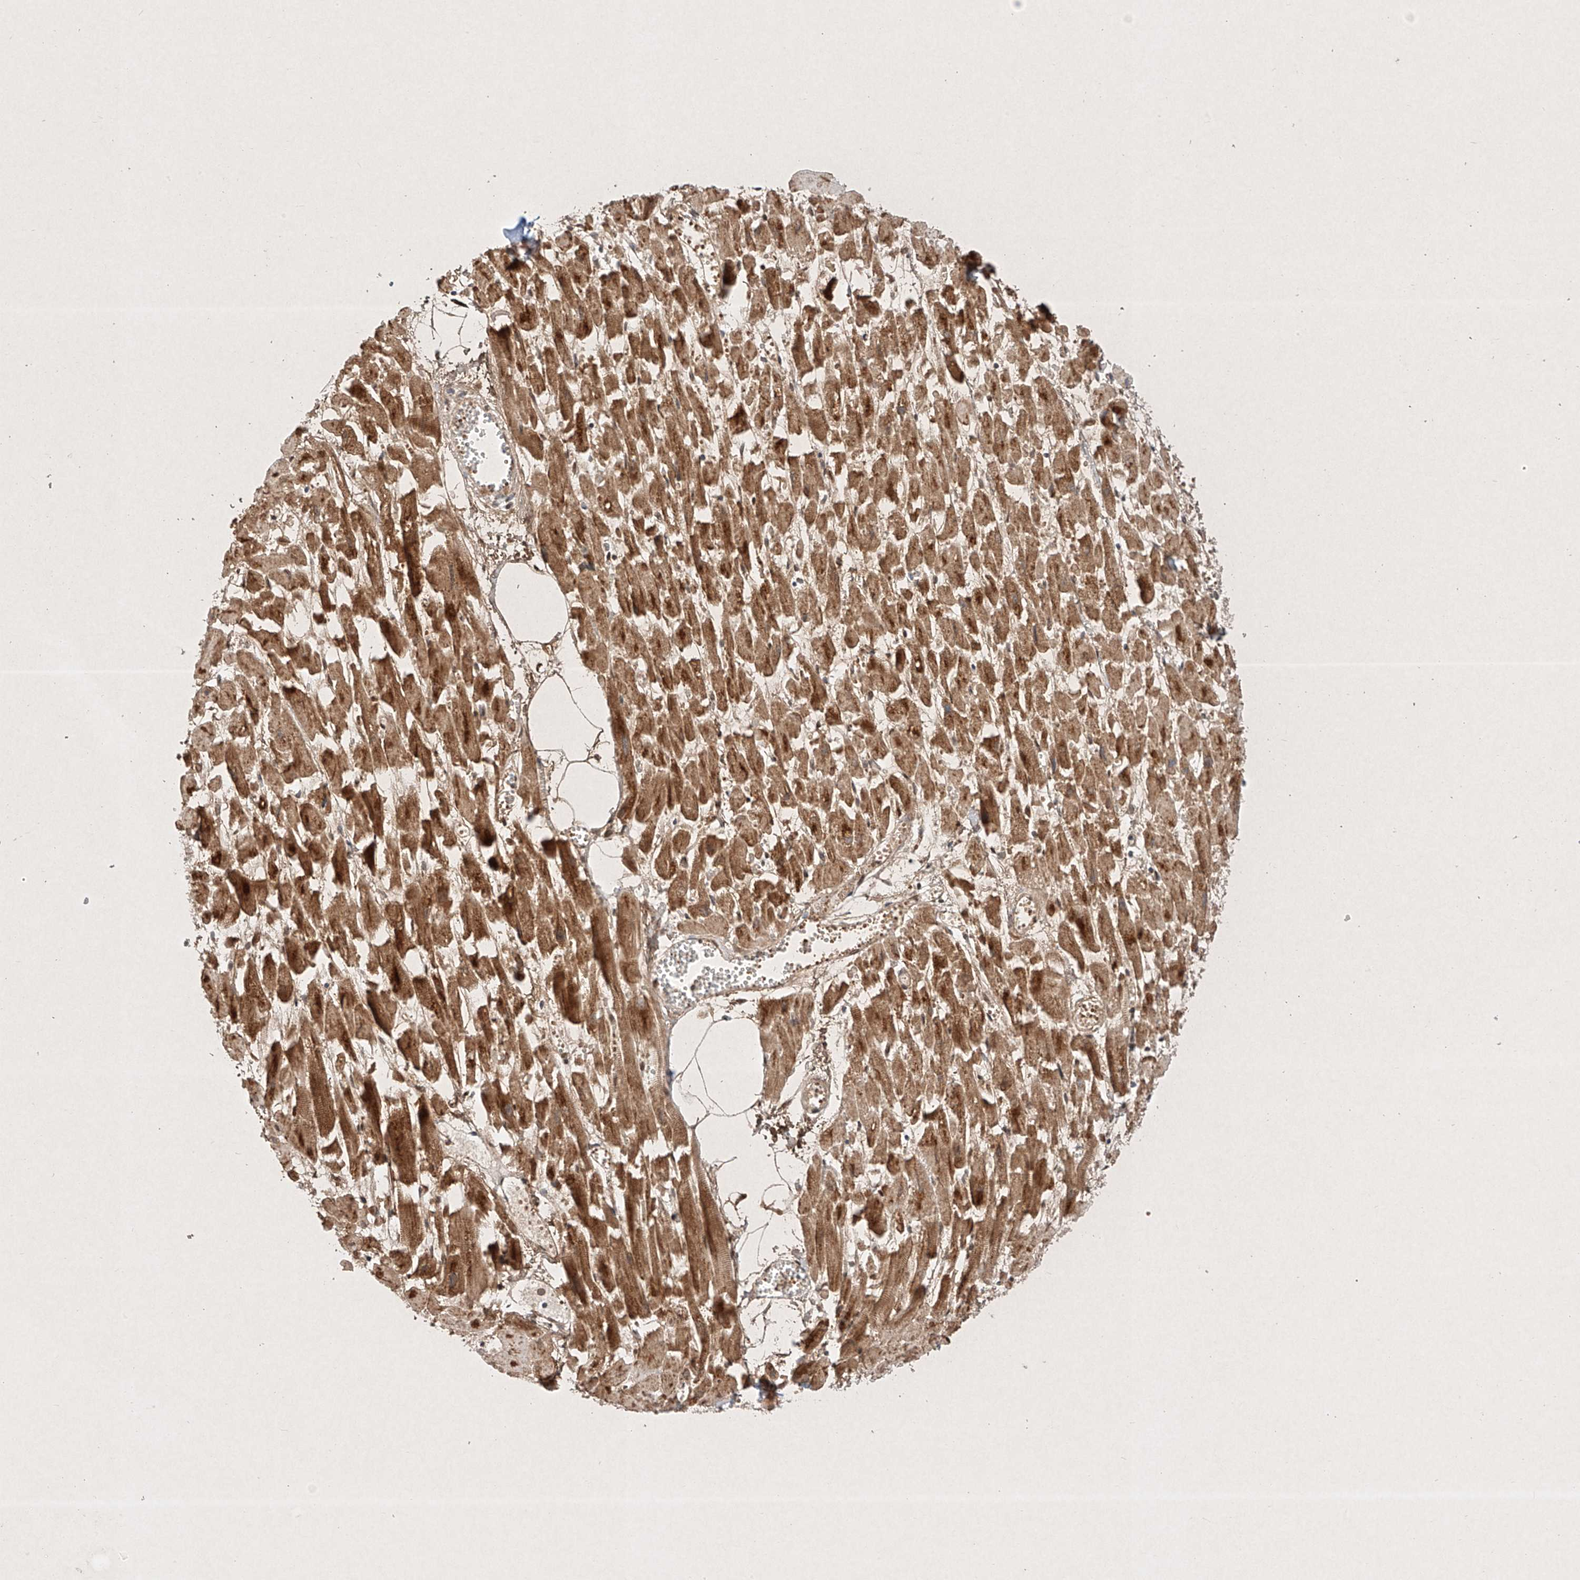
{"staining": {"intensity": "moderate", "quantity": ">75%", "location": "cytoplasmic/membranous"}, "tissue": "heart muscle", "cell_type": "Cardiomyocytes", "image_type": "normal", "snomed": [{"axis": "morphology", "description": "Normal tissue, NOS"}, {"axis": "topography", "description": "Heart"}], "caption": "Heart muscle stained with DAB (3,3'-diaminobenzidine) immunohistochemistry (IHC) displays medium levels of moderate cytoplasmic/membranous positivity in approximately >75% of cardiomyocytes.", "gene": "EPG5", "patient": {"sex": "female", "age": 64}}